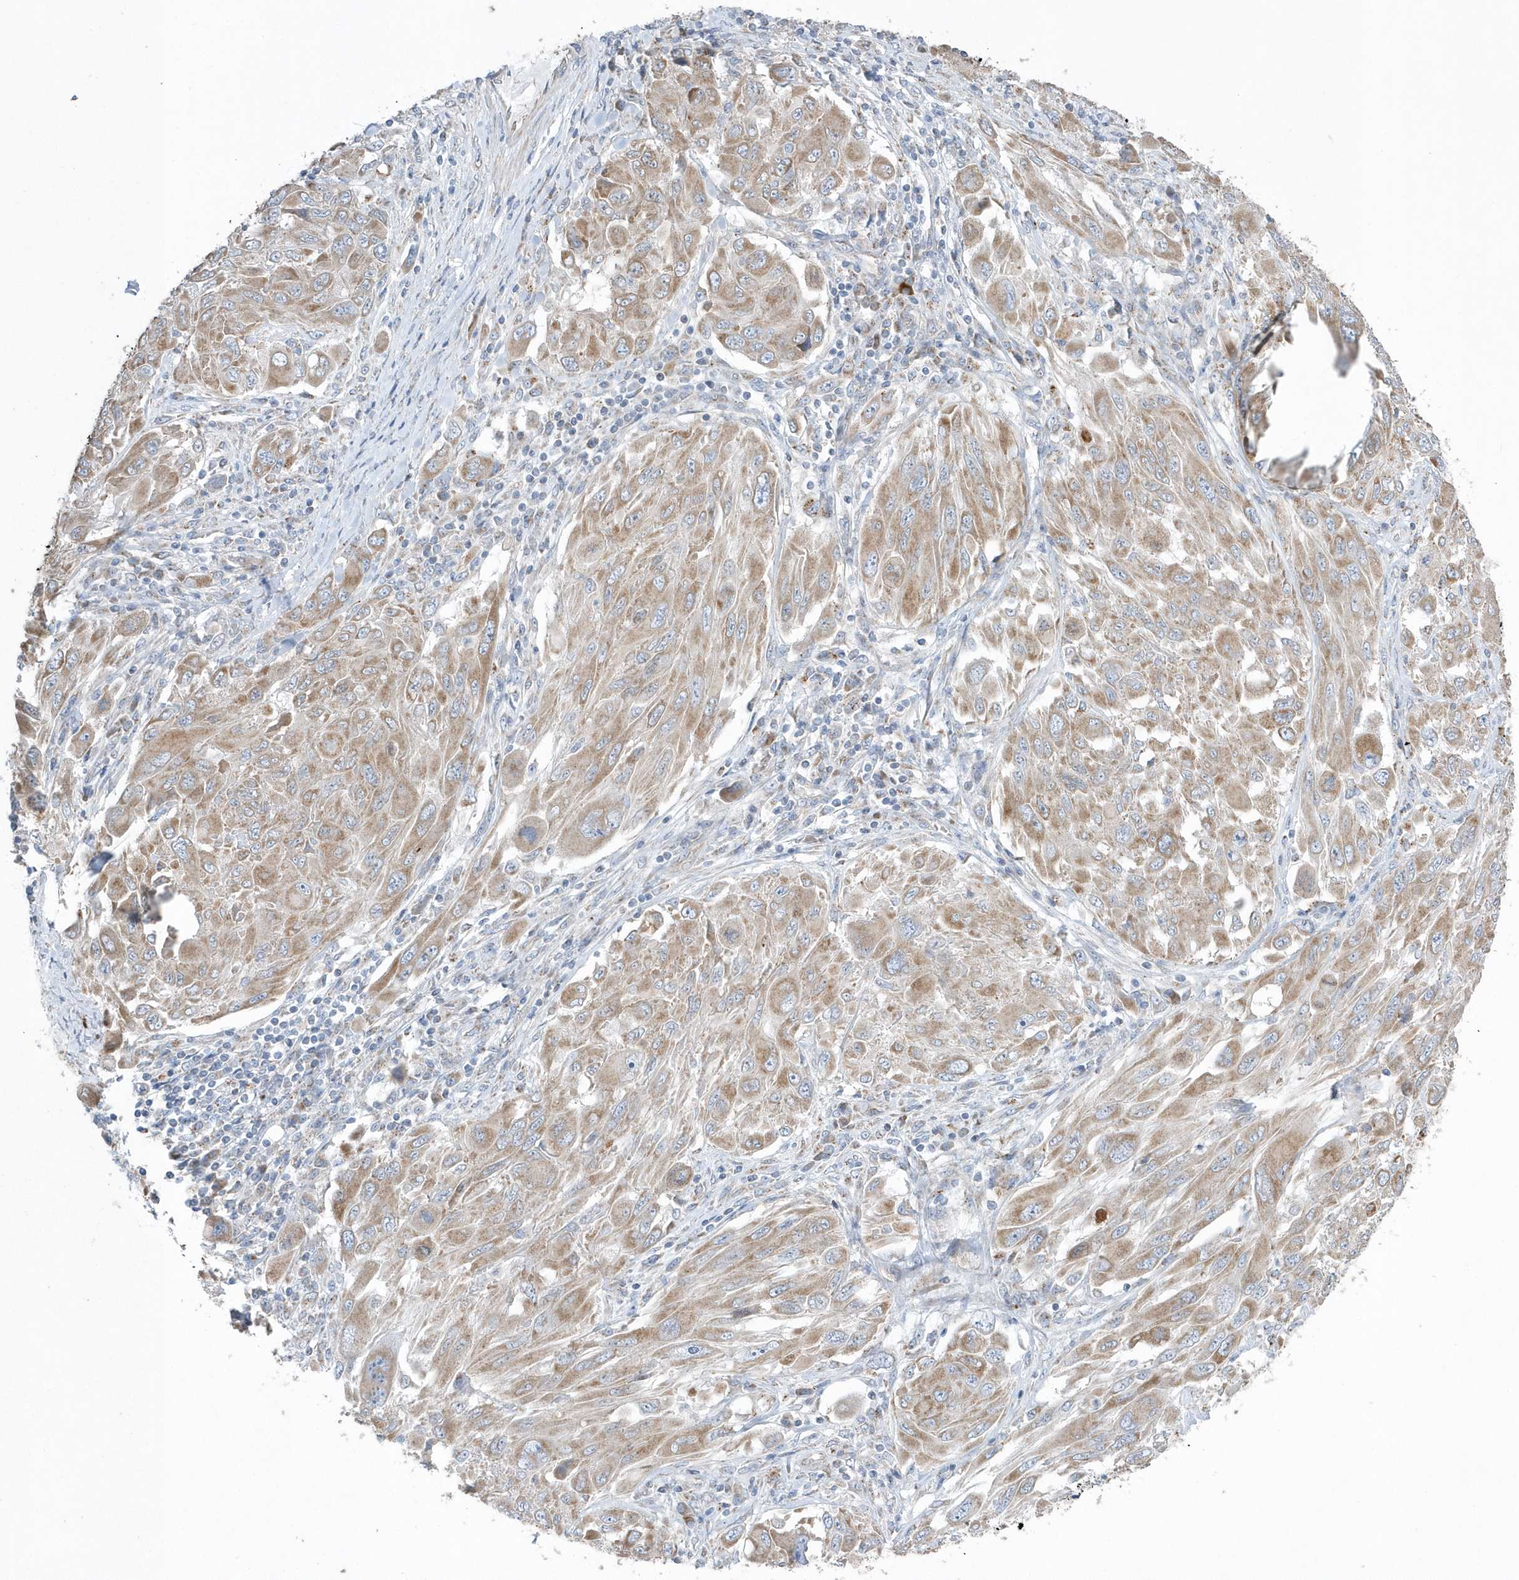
{"staining": {"intensity": "moderate", "quantity": ">75%", "location": "cytoplasmic/membranous"}, "tissue": "melanoma", "cell_type": "Tumor cells", "image_type": "cancer", "snomed": [{"axis": "morphology", "description": "Malignant melanoma, NOS"}, {"axis": "topography", "description": "Skin"}], "caption": "A photomicrograph of melanoma stained for a protein displays moderate cytoplasmic/membranous brown staining in tumor cells. (brown staining indicates protein expression, while blue staining denotes nuclei).", "gene": "SPATA5", "patient": {"sex": "female", "age": 91}}